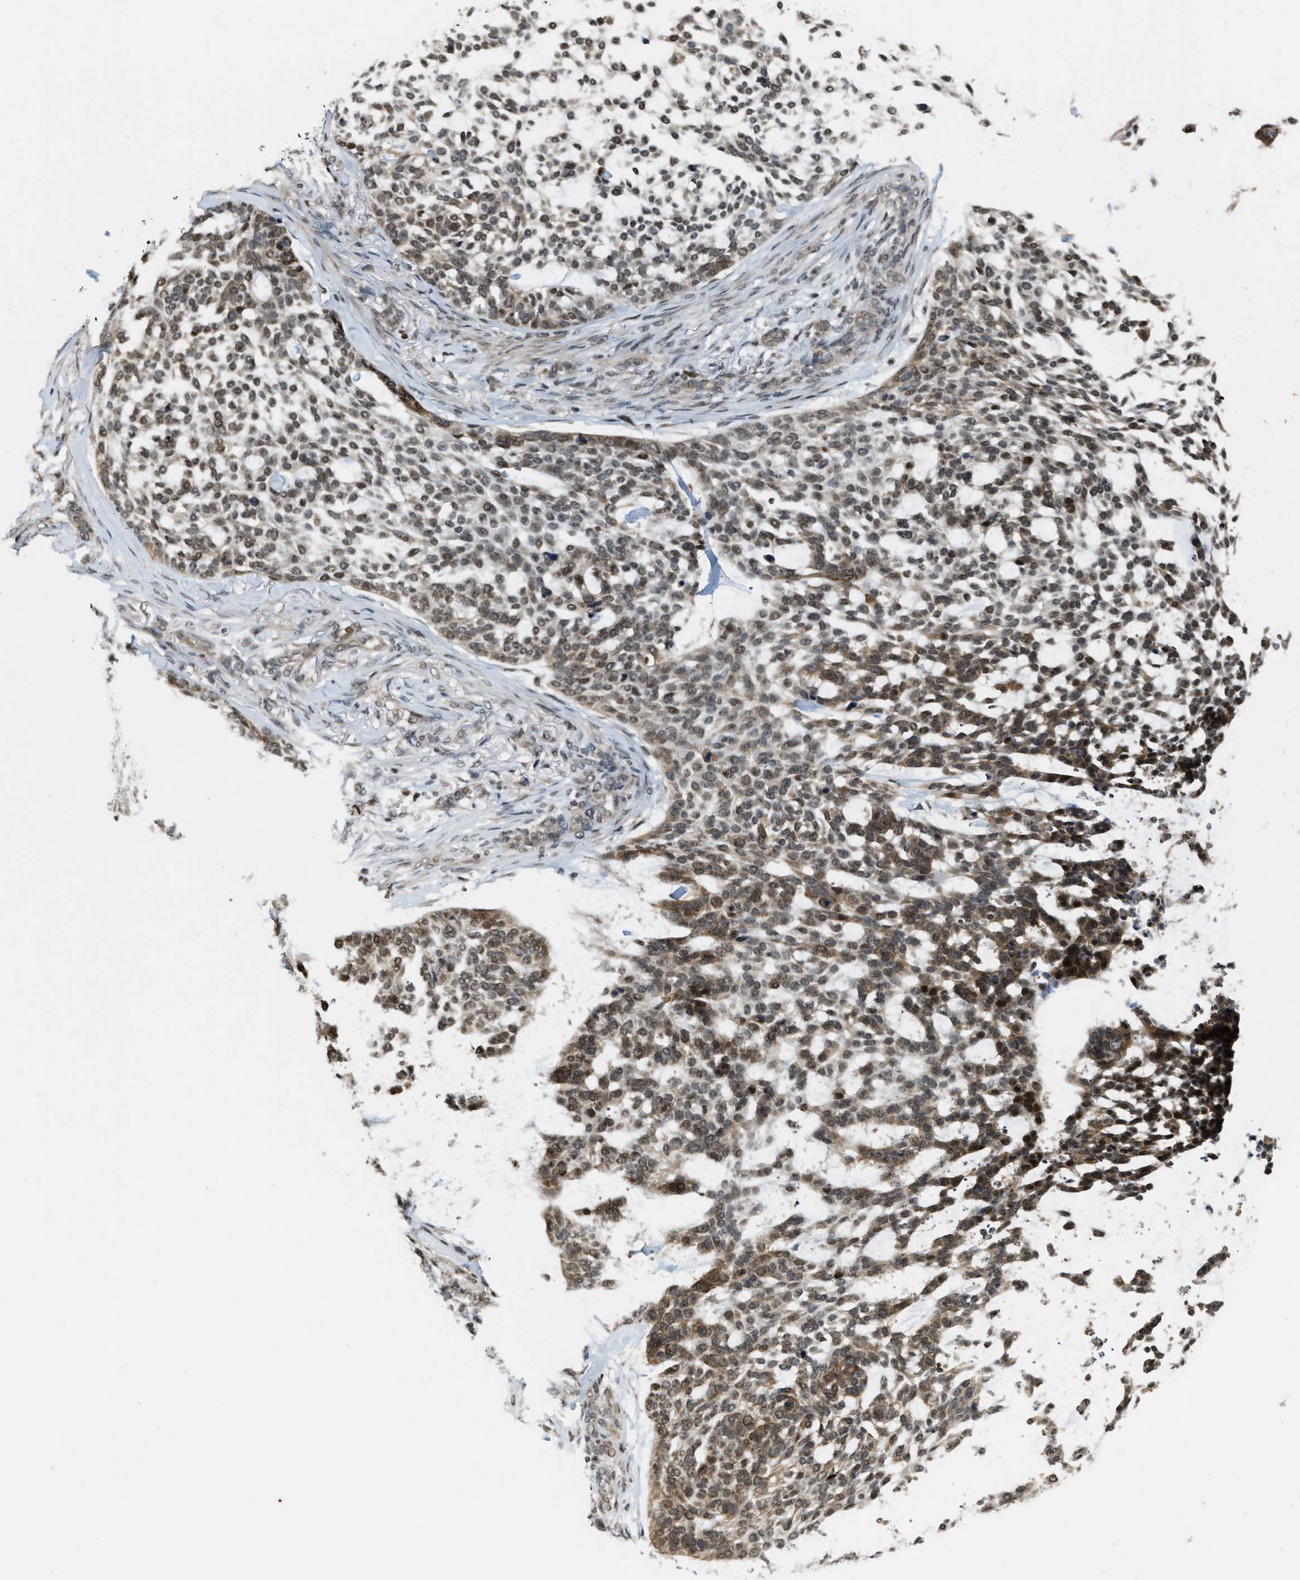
{"staining": {"intensity": "moderate", "quantity": ">75%", "location": "cytoplasmic/membranous,nuclear"}, "tissue": "skin cancer", "cell_type": "Tumor cells", "image_type": "cancer", "snomed": [{"axis": "morphology", "description": "Basal cell carcinoma"}, {"axis": "topography", "description": "Skin"}], "caption": "Skin cancer (basal cell carcinoma) stained with immunohistochemistry (IHC) displays moderate cytoplasmic/membranous and nuclear expression in approximately >75% of tumor cells. Ihc stains the protein in brown and the nuclei are stained blue.", "gene": "SERTAD2", "patient": {"sex": "female", "age": 64}}